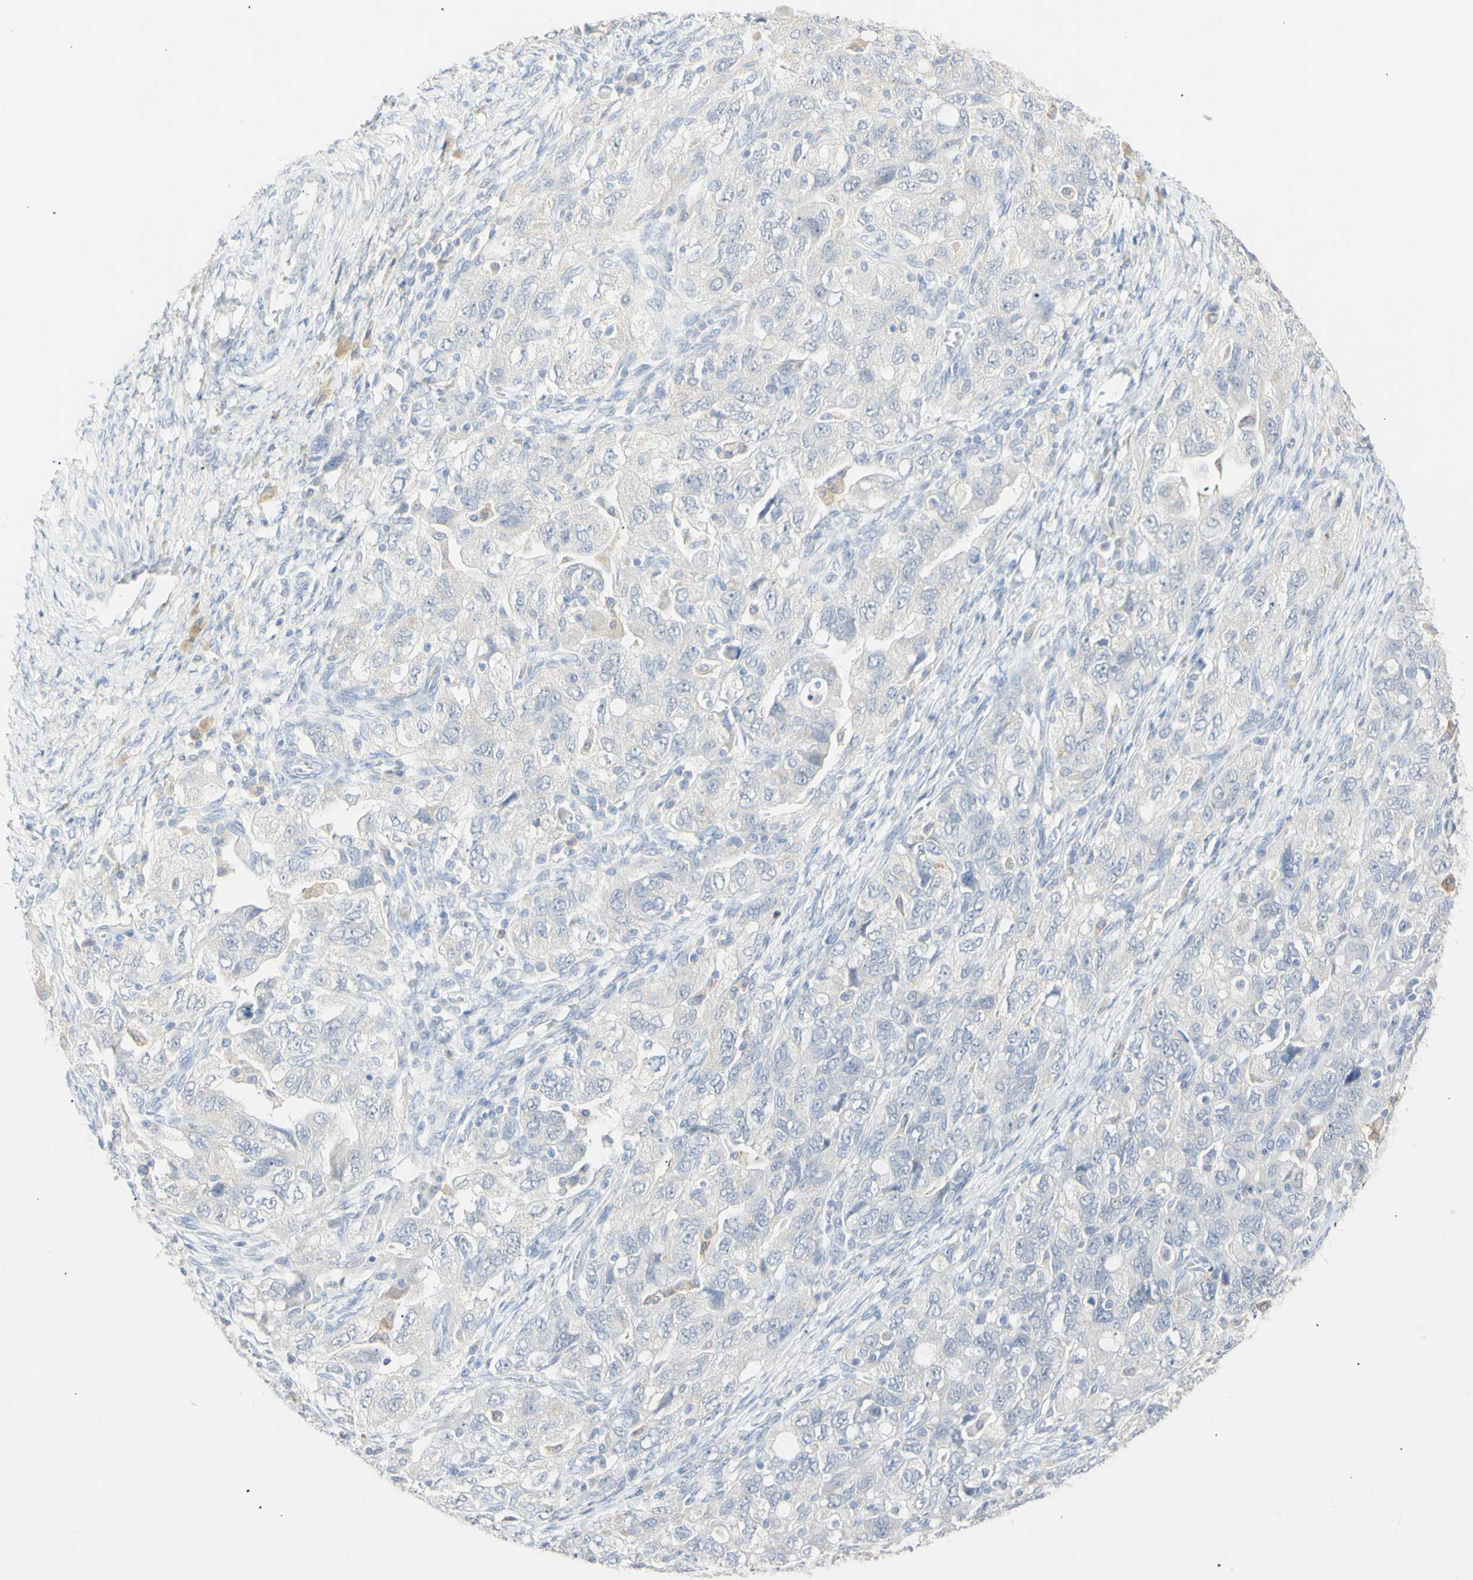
{"staining": {"intensity": "negative", "quantity": "none", "location": "none"}, "tissue": "ovarian cancer", "cell_type": "Tumor cells", "image_type": "cancer", "snomed": [{"axis": "morphology", "description": "Carcinoma, NOS"}, {"axis": "morphology", "description": "Cystadenocarcinoma, serous, NOS"}, {"axis": "topography", "description": "Ovary"}], "caption": "Tumor cells show no significant protein expression in ovarian carcinoma. Nuclei are stained in blue.", "gene": "B4GALNT3", "patient": {"sex": "female", "age": 69}}